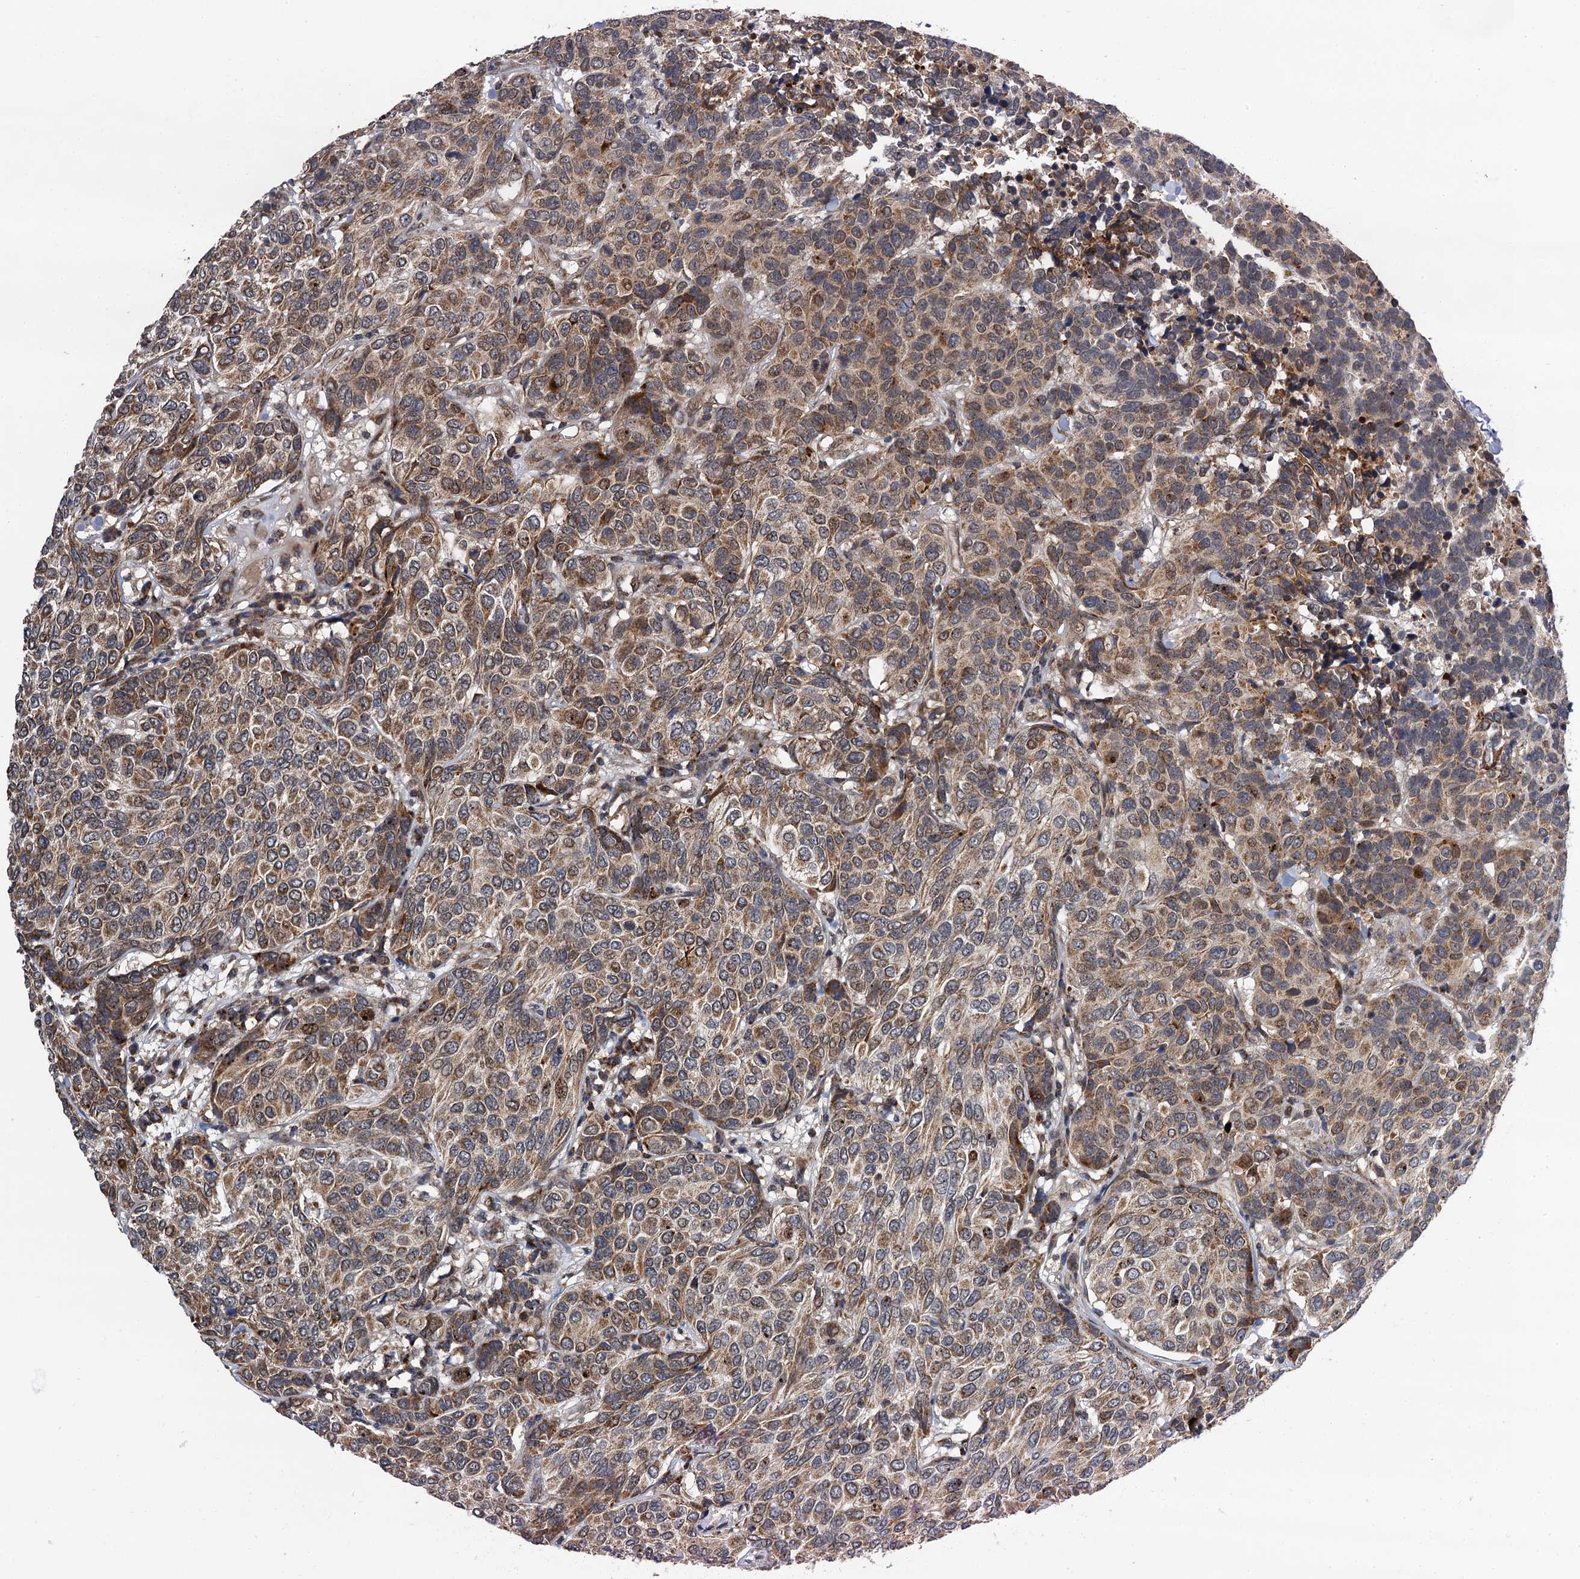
{"staining": {"intensity": "moderate", "quantity": ">75%", "location": "cytoplasmic/membranous"}, "tissue": "breast cancer", "cell_type": "Tumor cells", "image_type": "cancer", "snomed": [{"axis": "morphology", "description": "Duct carcinoma"}, {"axis": "topography", "description": "Breast"}], "caption": "This histopathology image shows immunohistochemistry (IHC) staining of human infiltrating ductal carcinoma (breast), with medium moderate cytoplasmic/membranous expression in about >75% of tumor cells.", "gene": "CMPK2", "patient": {"sex": "female", "age": 55}}